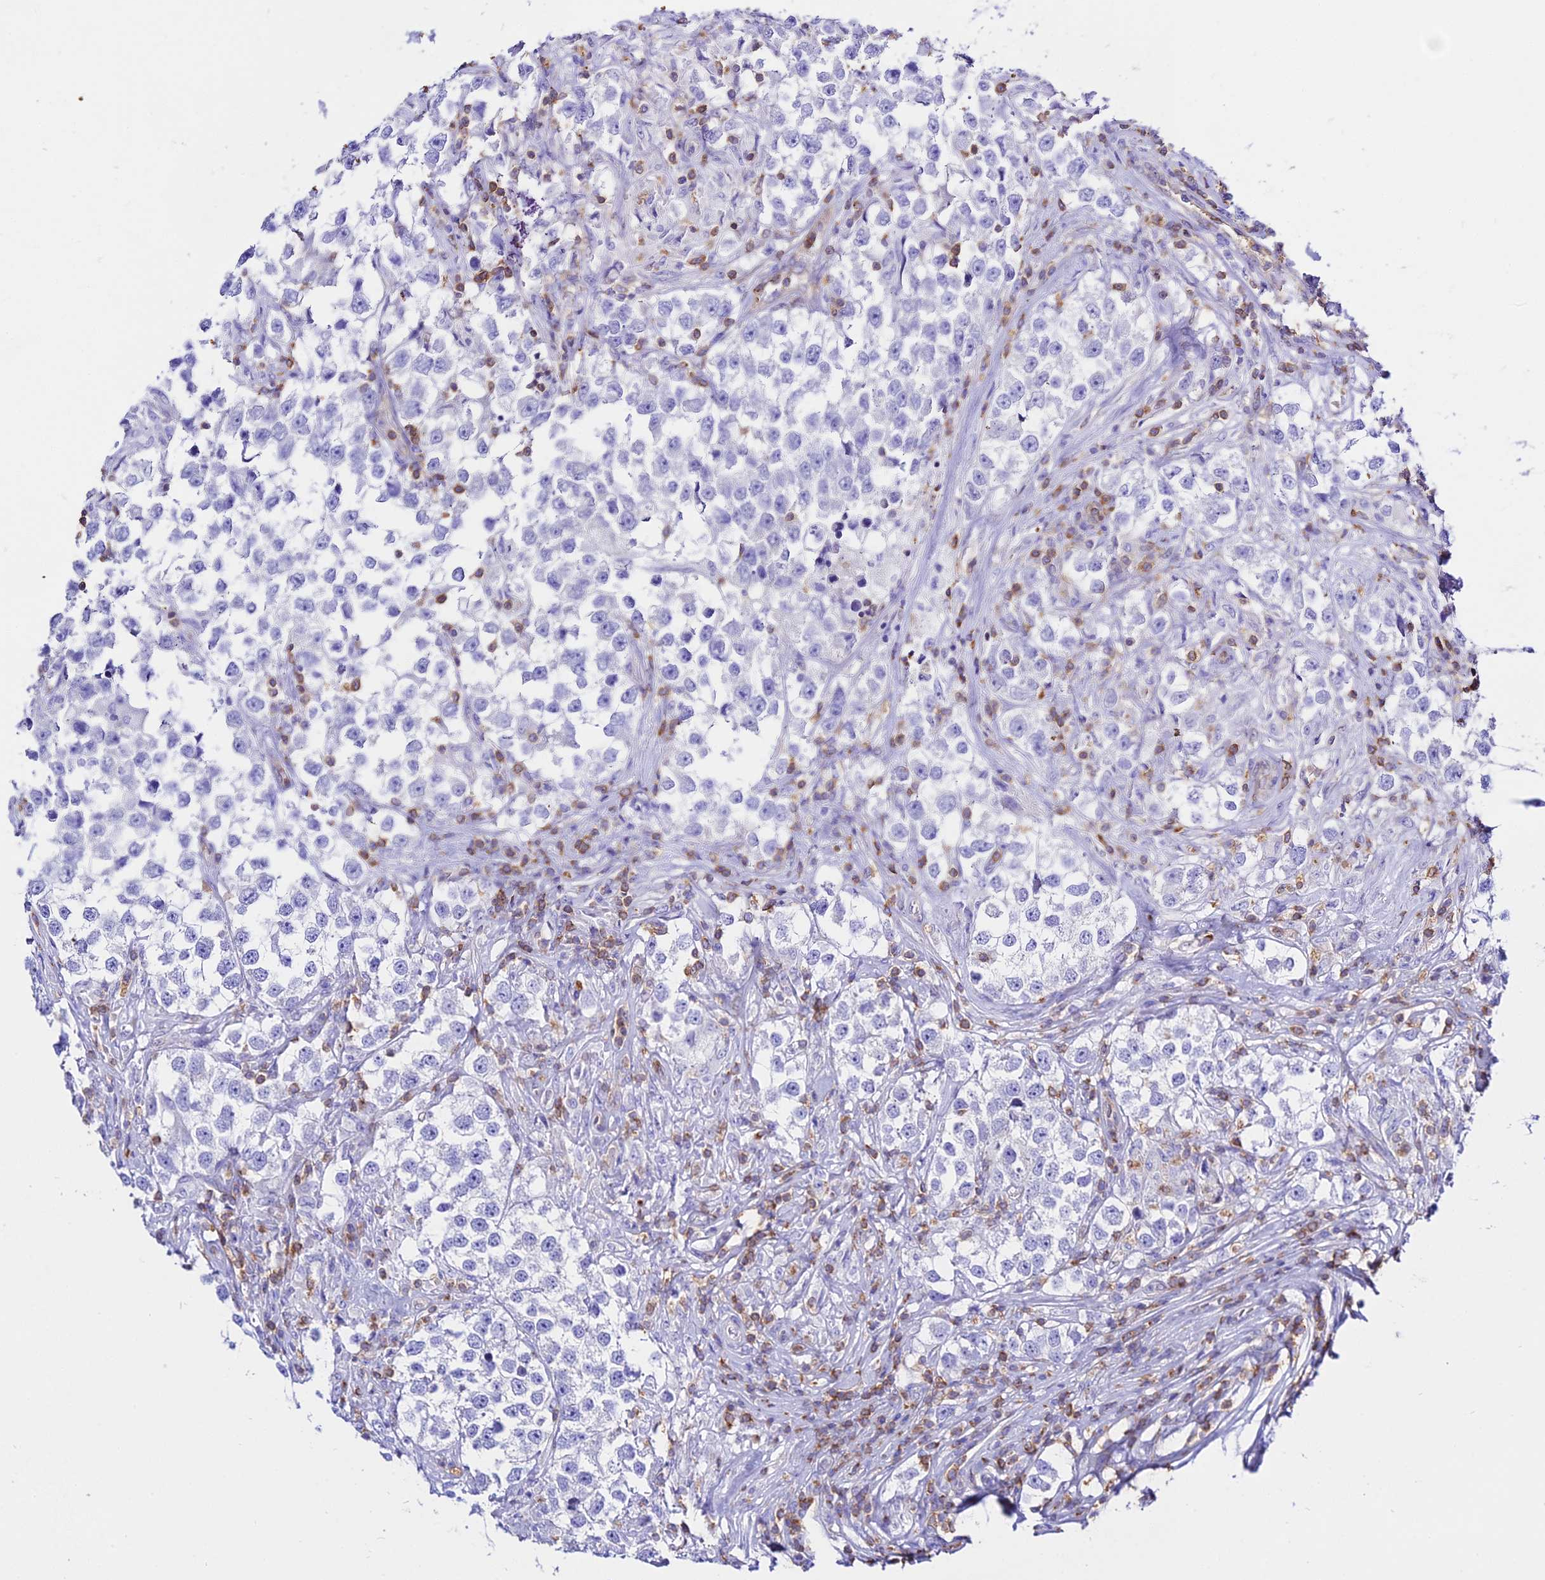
{"staining": {"intensity": "negative", "quantity": "none", "location": "none"}, "tissue": "testis cancer", "cell_type": "Tumor cells", "image_type": "cancer", "snomed": [{"axis": "morphology", "description": "Seminoma, NOS"}, {"axis": "topography", "description": "Testis"}], "caption": "Histopathology image shows no significant protein expression in tumor cells of testis cancer.", "gene": "S100A16", "patient": {"sex": "male", "age": 46}}